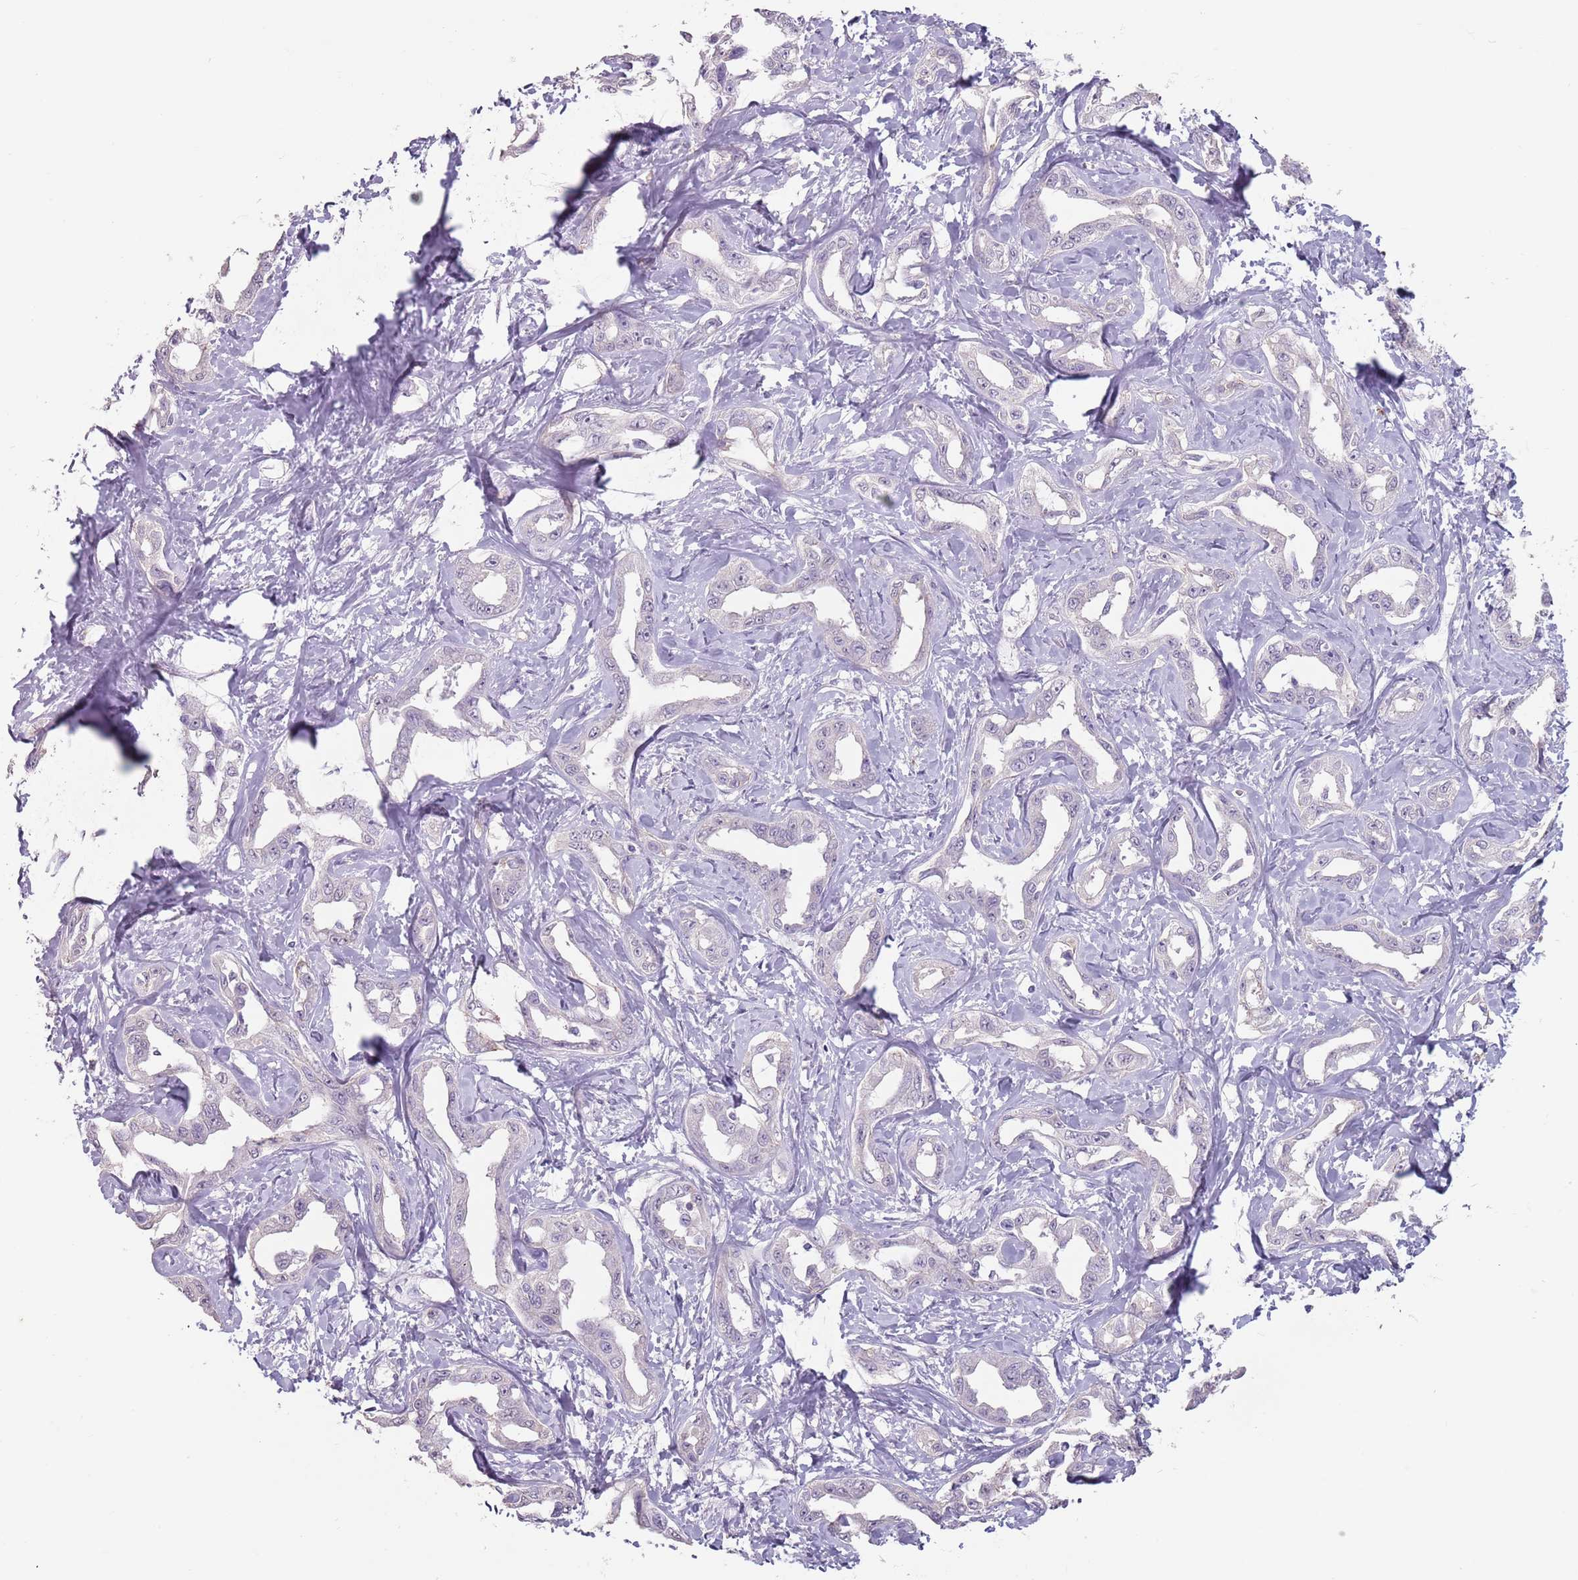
{"staining": {"intensity": "negative", "quantity": "none", "location": "none"}, "tissue": "liver cancer", "cell_type": "Tumor cells", "image_type": "cancer", "snomed": [{"axis": "morphology", "description": "Cholangiocarcinoma"}, {"axis": "topography", "description": "Liver"}], "caption": "Tumor cells are negative for brown protein staining in liver cancer (cholangiocarcinoma).", "gene": "STYK1", "patient": {"sex": "male", "age": 59}}